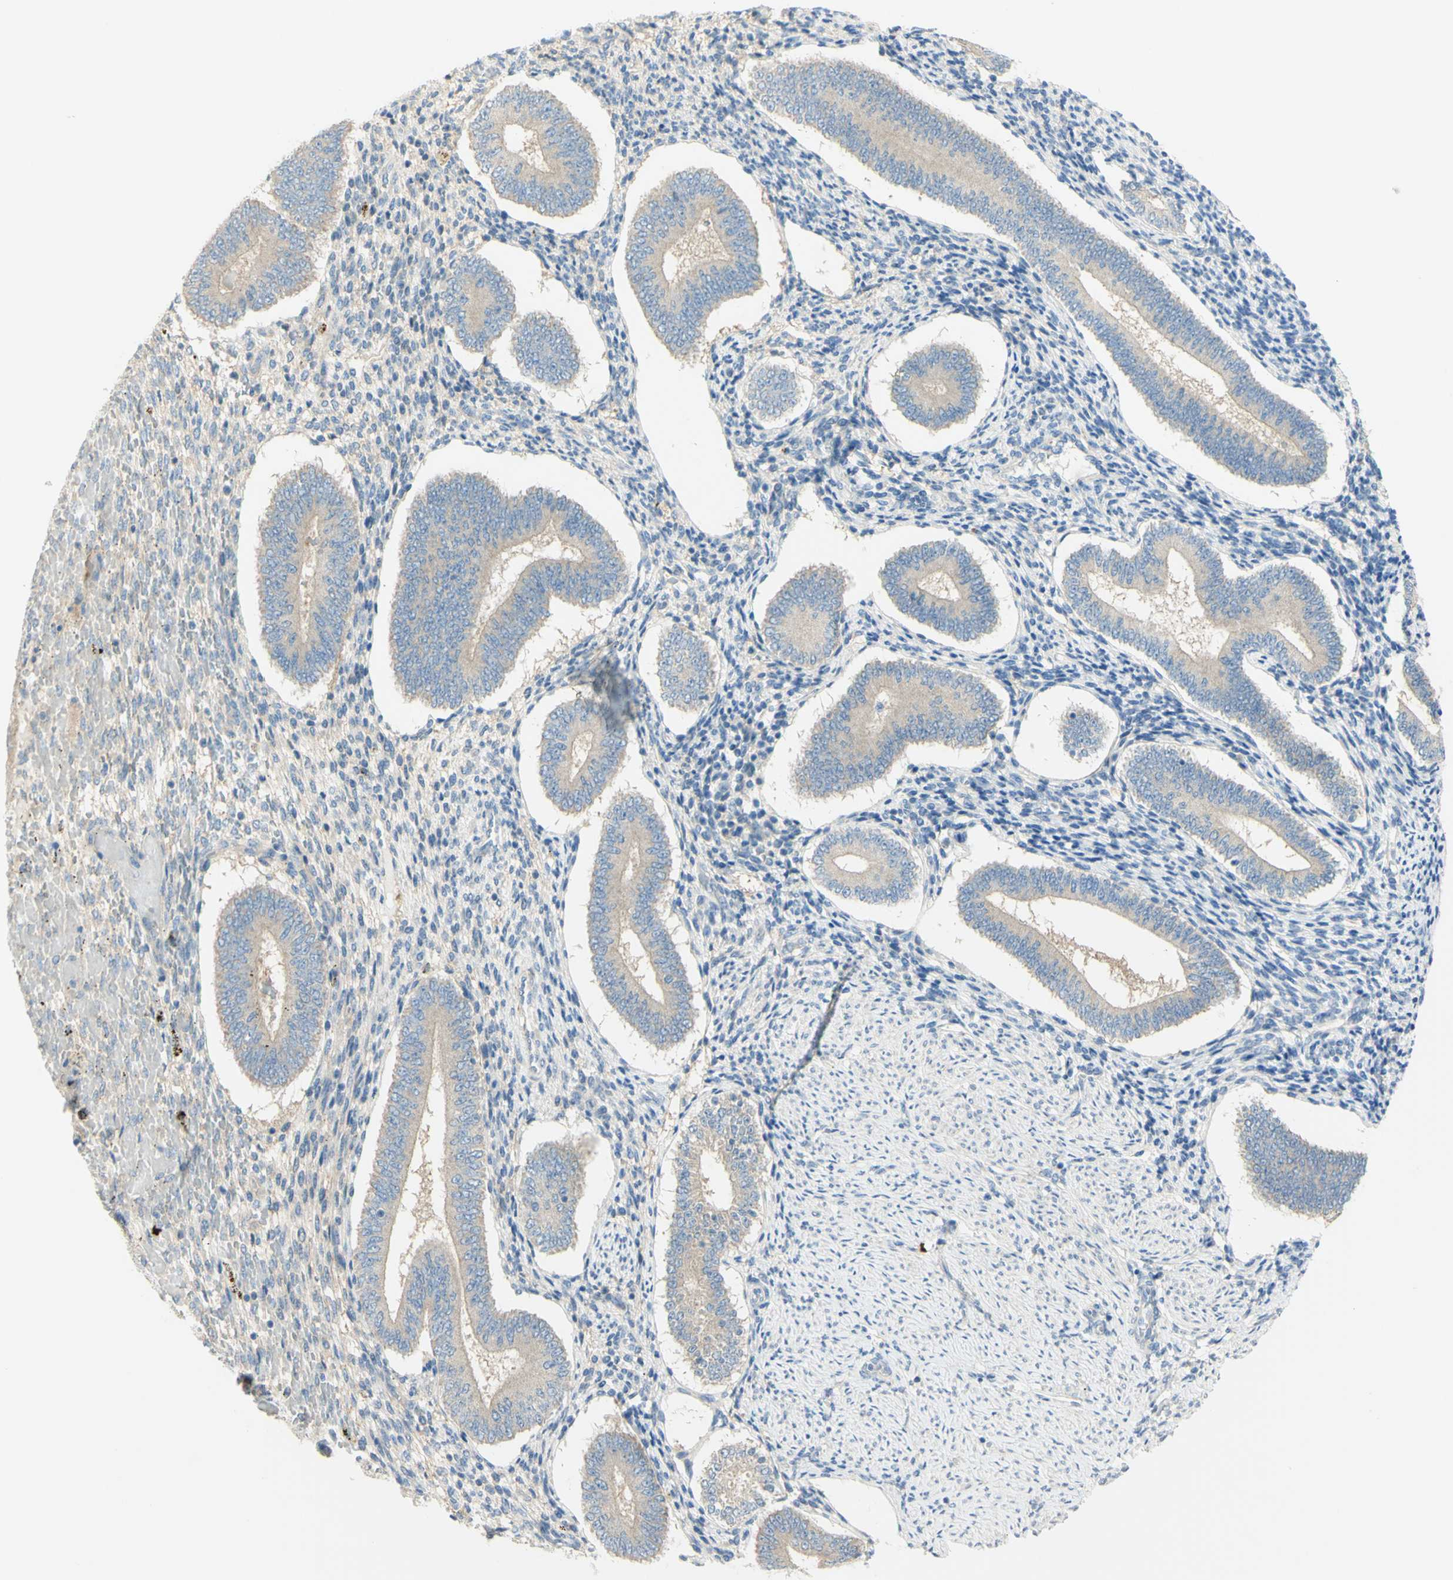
{"staining": {"intensity": "negative", "quantity": "none", "location": "none"}, "tissue": "endometrium", "cell_type": "Cells in endometrial stroma", "image_type": "normal", "snomed": [{"axis": "morphology", "description": "Normal tissue, NOS"}, {"axis": "topography", "description": "Endometrium"}], "caption": "Endometrium stained for a protein using immunohistochemistry (IHC) reveals no expression cells in endometrial stroma.", "gene": "GCNT3", "patient": {"sex": "female", "age": 42}}